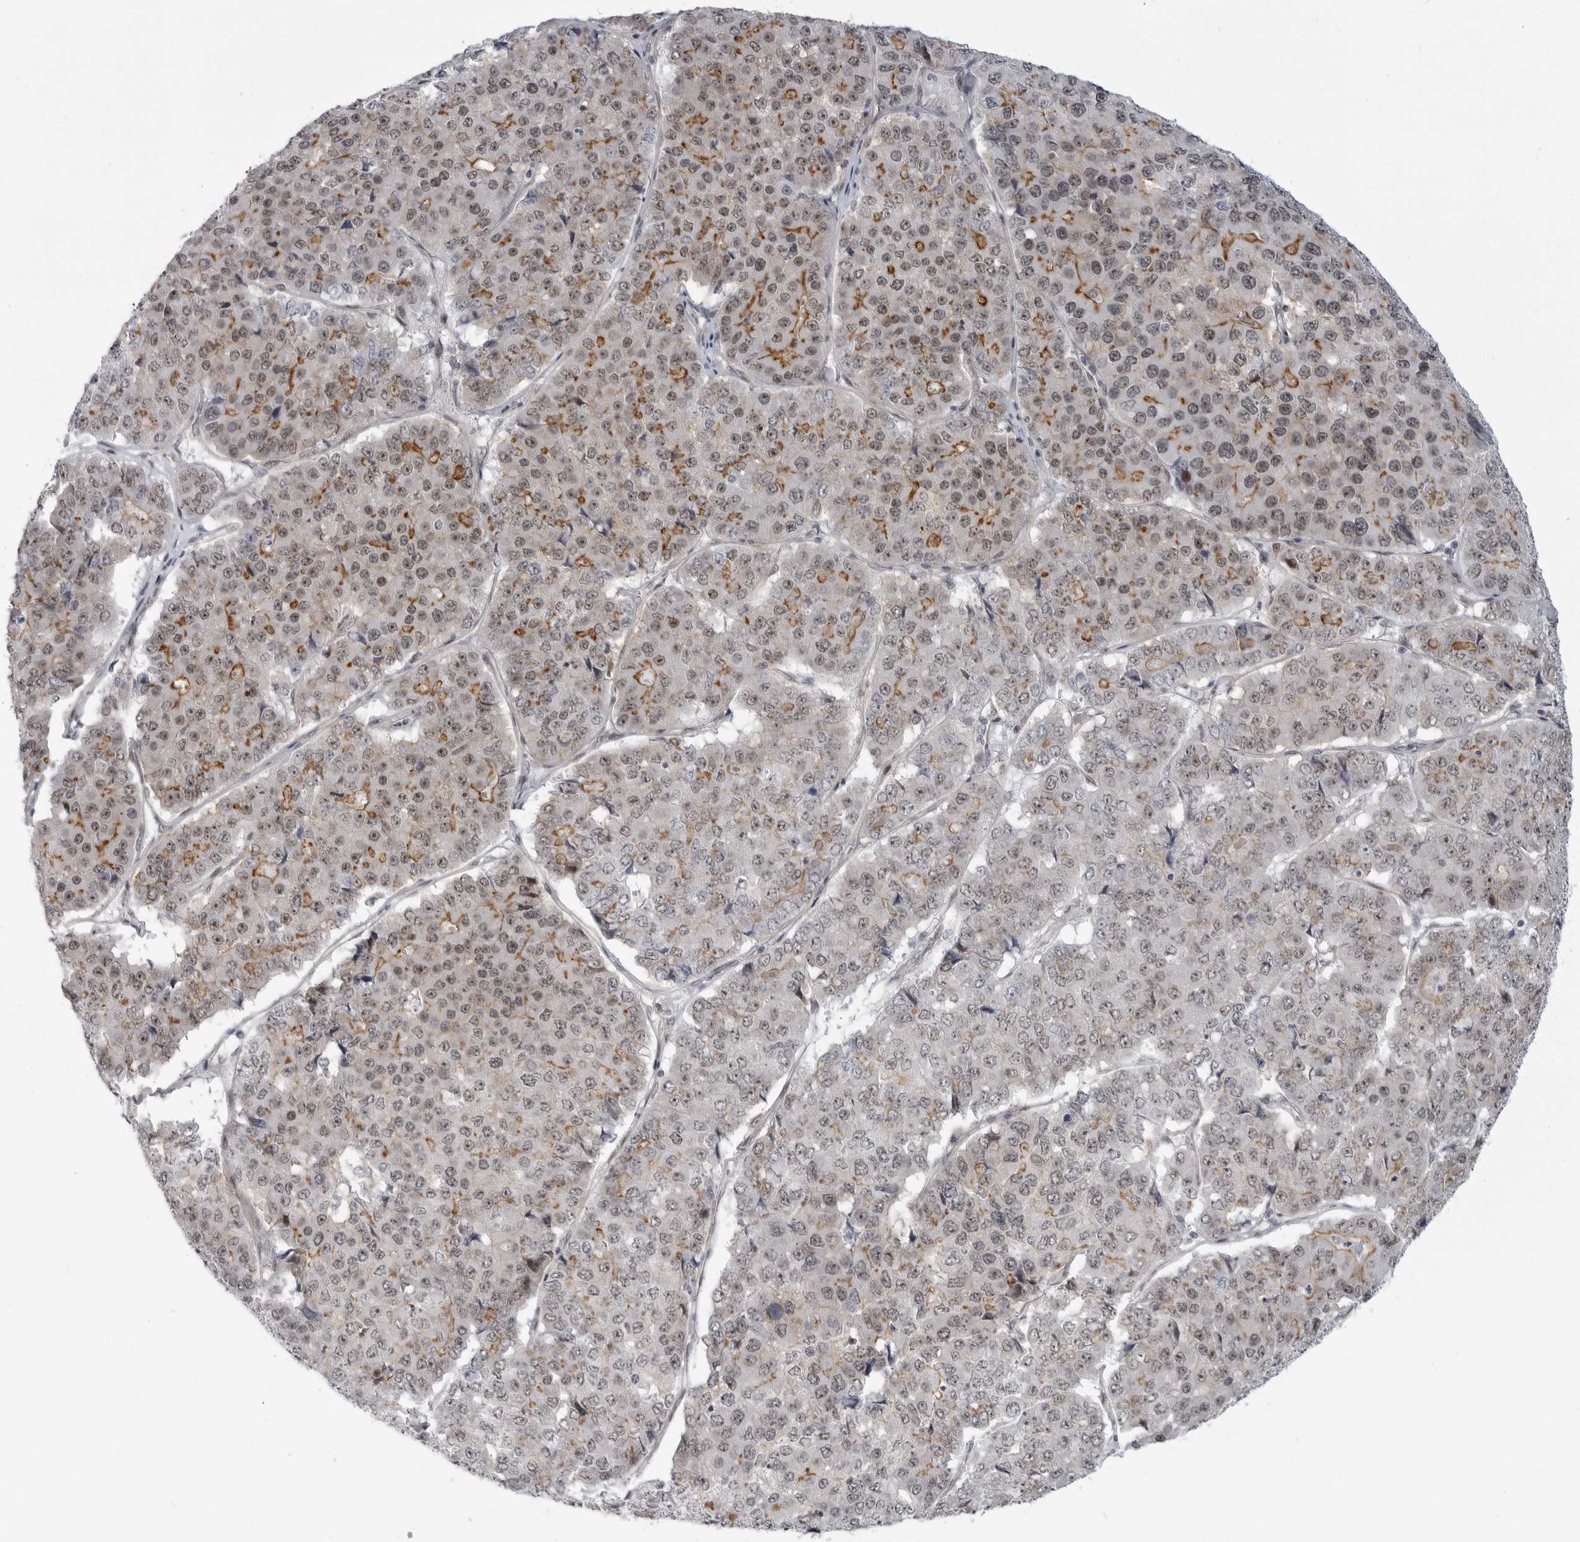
{"staining": {"intensity": "moderate", "quantity": "<25%", "location": "cytoplasmic/membranous"}, "tissue": "pancreatic cancer", "cell_type": "Tumor cells", "image_type": "cancer", "snomed": [{"axis": "morphology", "description": "Adenocarcinoma, NOS"}, {"axis": "topography", "description": "Pancreas"}], "caption": "An IHC micrograph of tumor tissue is shown. Protein staining in brown highlights moderate cytoplasmic/membranous positivity in adenocarcinoma (pancreatic) within tumor cells.", "gene": "CEP295NL", "patient": {"sex": "male", "age": 50}}